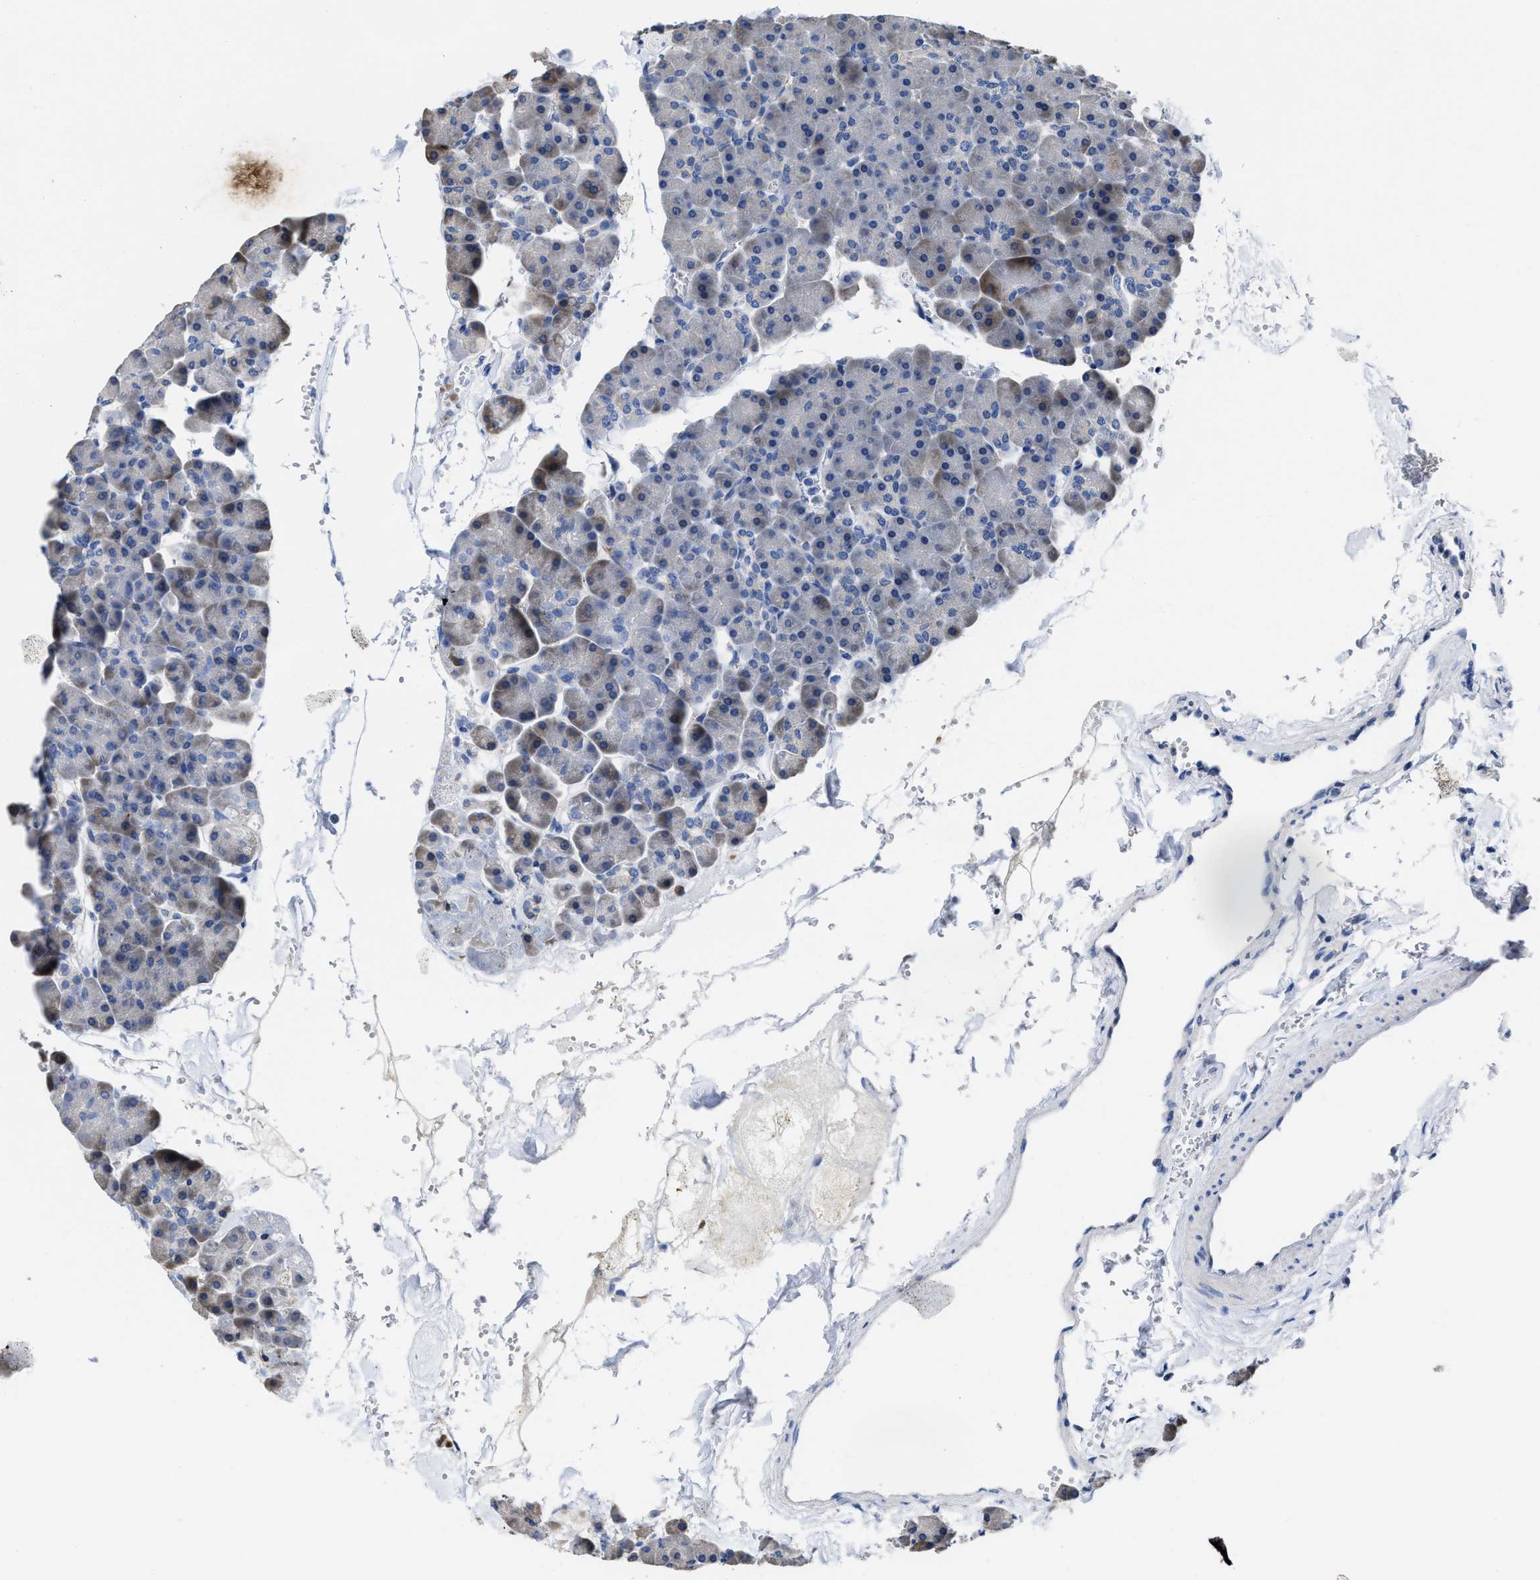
{"staining": {"intensity": "negative", "quantity": "none", "location": "none"}, "tissue": "pancreas", "cell_type": "Exocrine glandular cells", "image_type": "normal", "snomed": [{"axis": "morphology", "description": "Normal tissue, NOS"}, {"axis": "topography", "description": "Pancreas"}], "caption": "Immunohistochemical staining of benign pancreas shows no significant positivity in exocrine glandular cells.", "gene": "HOOK1", "patient": {"sex": "male", "age": 35}}